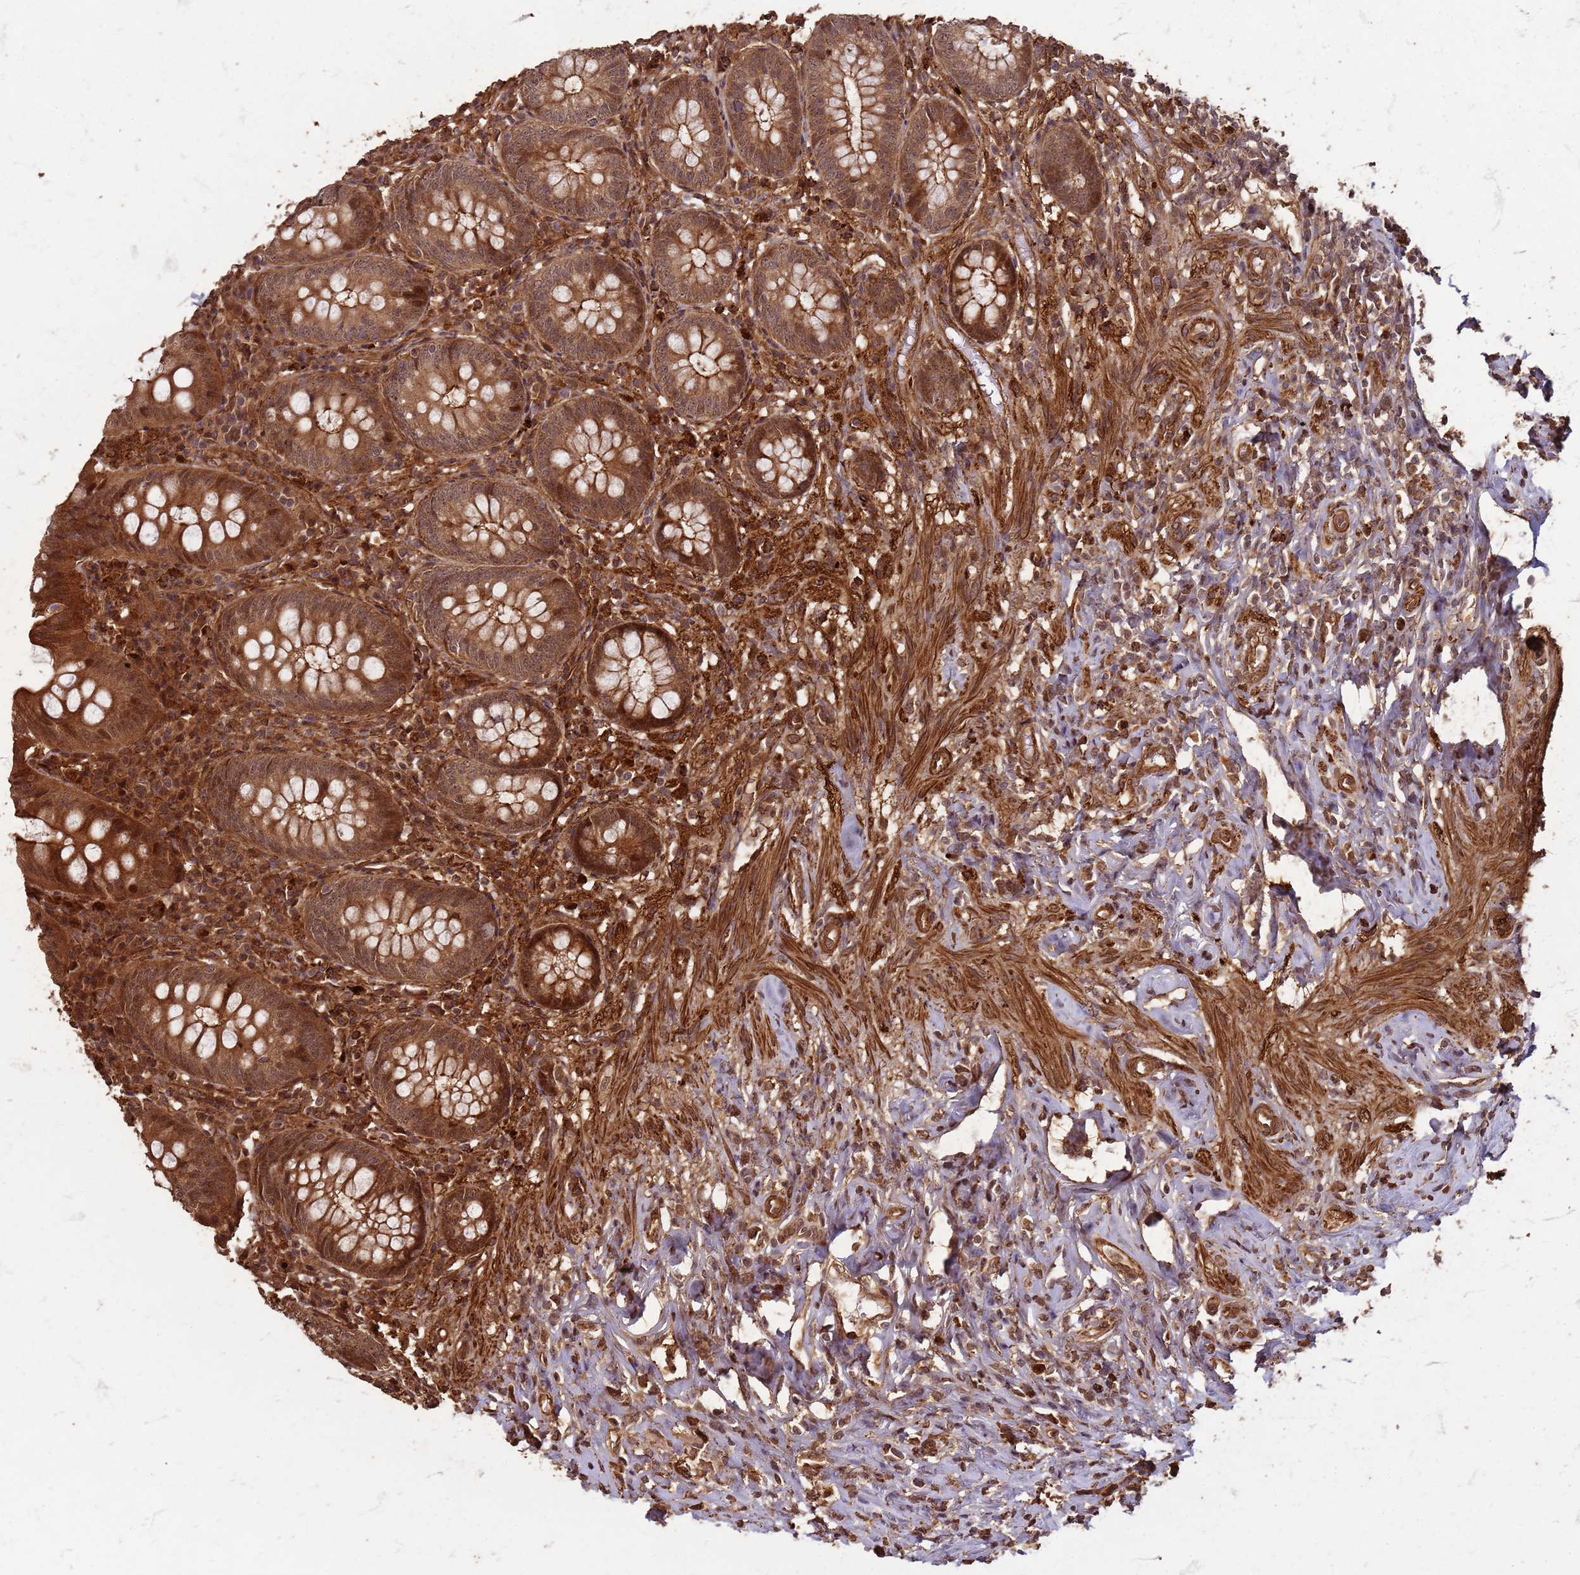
{"staining": {"intensity": "moderate", "quantity": ">75%", "location": "cytoplasmic/membranous,nuclear"}, "tissue": "appendix", "cell_type": "Glandular cells", "image_type": "normal", "snomed": [{"axis": "morphology", "description": "Normal tissue, NOS"}, {"axis": "topography", "description": "Appendix"}], "caption": "Brown immunohistochemical staining in unremarkable human appendix exhibits moderate cytoplasmic/membranous,nuclear expression in approximately >75% of glandular cells. (DAB (3,3'-diaminobenzidine) IHC with brightfield microscopy, high magnification).", "gene": "KIF26A", "patient": {"sex": "female", "age": 54}}